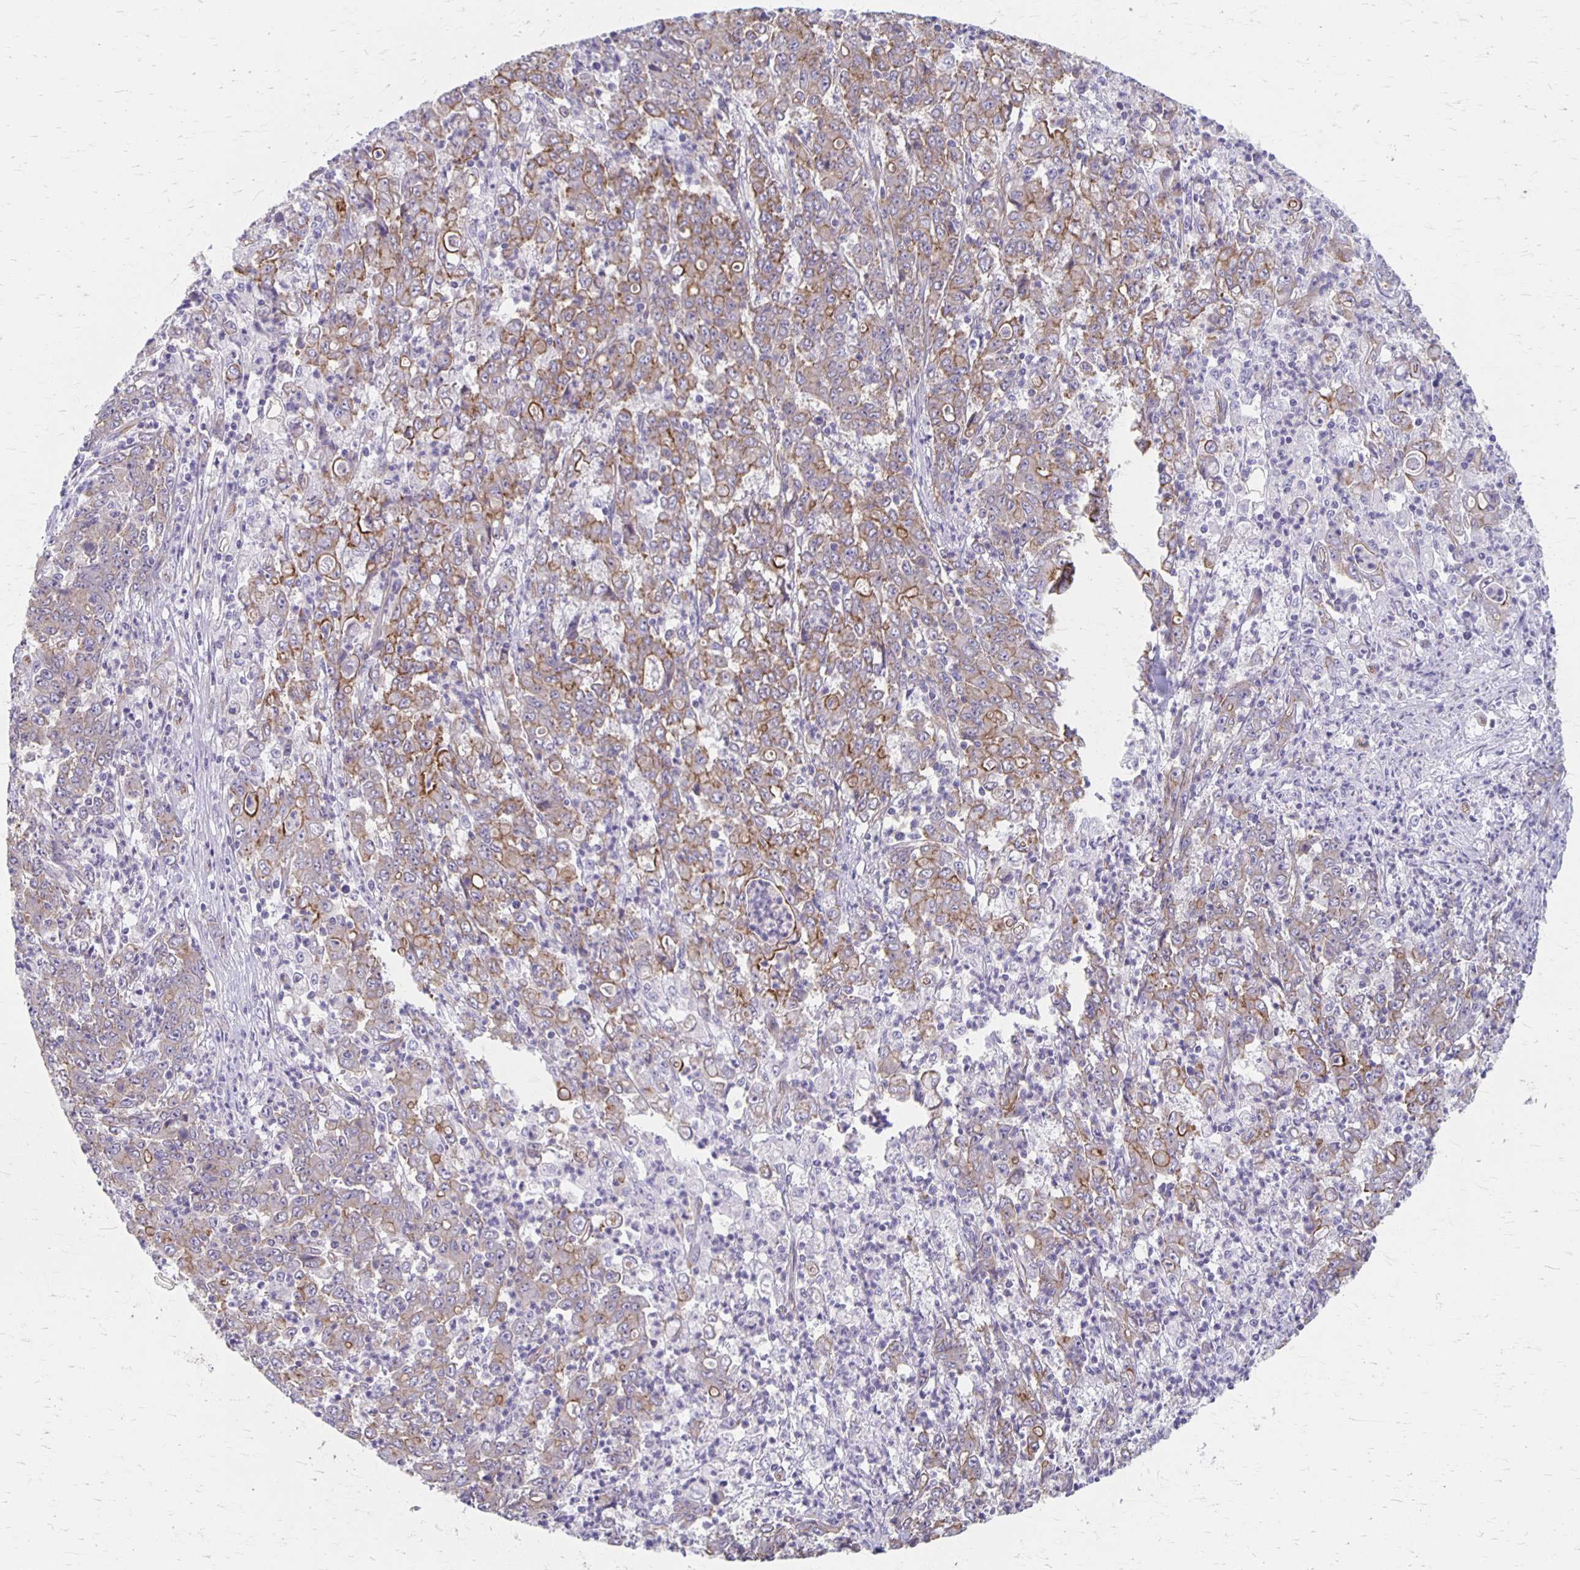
{"staining": {"intensity": "moderate", "quantity": "25%-75%", "location": "cytoplasmic/membranous"}, "tissue": "stomach cancer", "cell_type": "Tumor cells", "image_type": "cancer", "snomed": [{"axis": "morphology", "description": "Adenocarcinoma, NOS"}, {"axis": "topography", "description": "Stomach, lower"}], "caption": "Stomach adenocarcinoma stained for a protein exhibits moderate cytoplasmic/membranous positivity in tumor cells.", "gene": "PPP1R3E", "patient": {"sex": "female", "age": 71}}